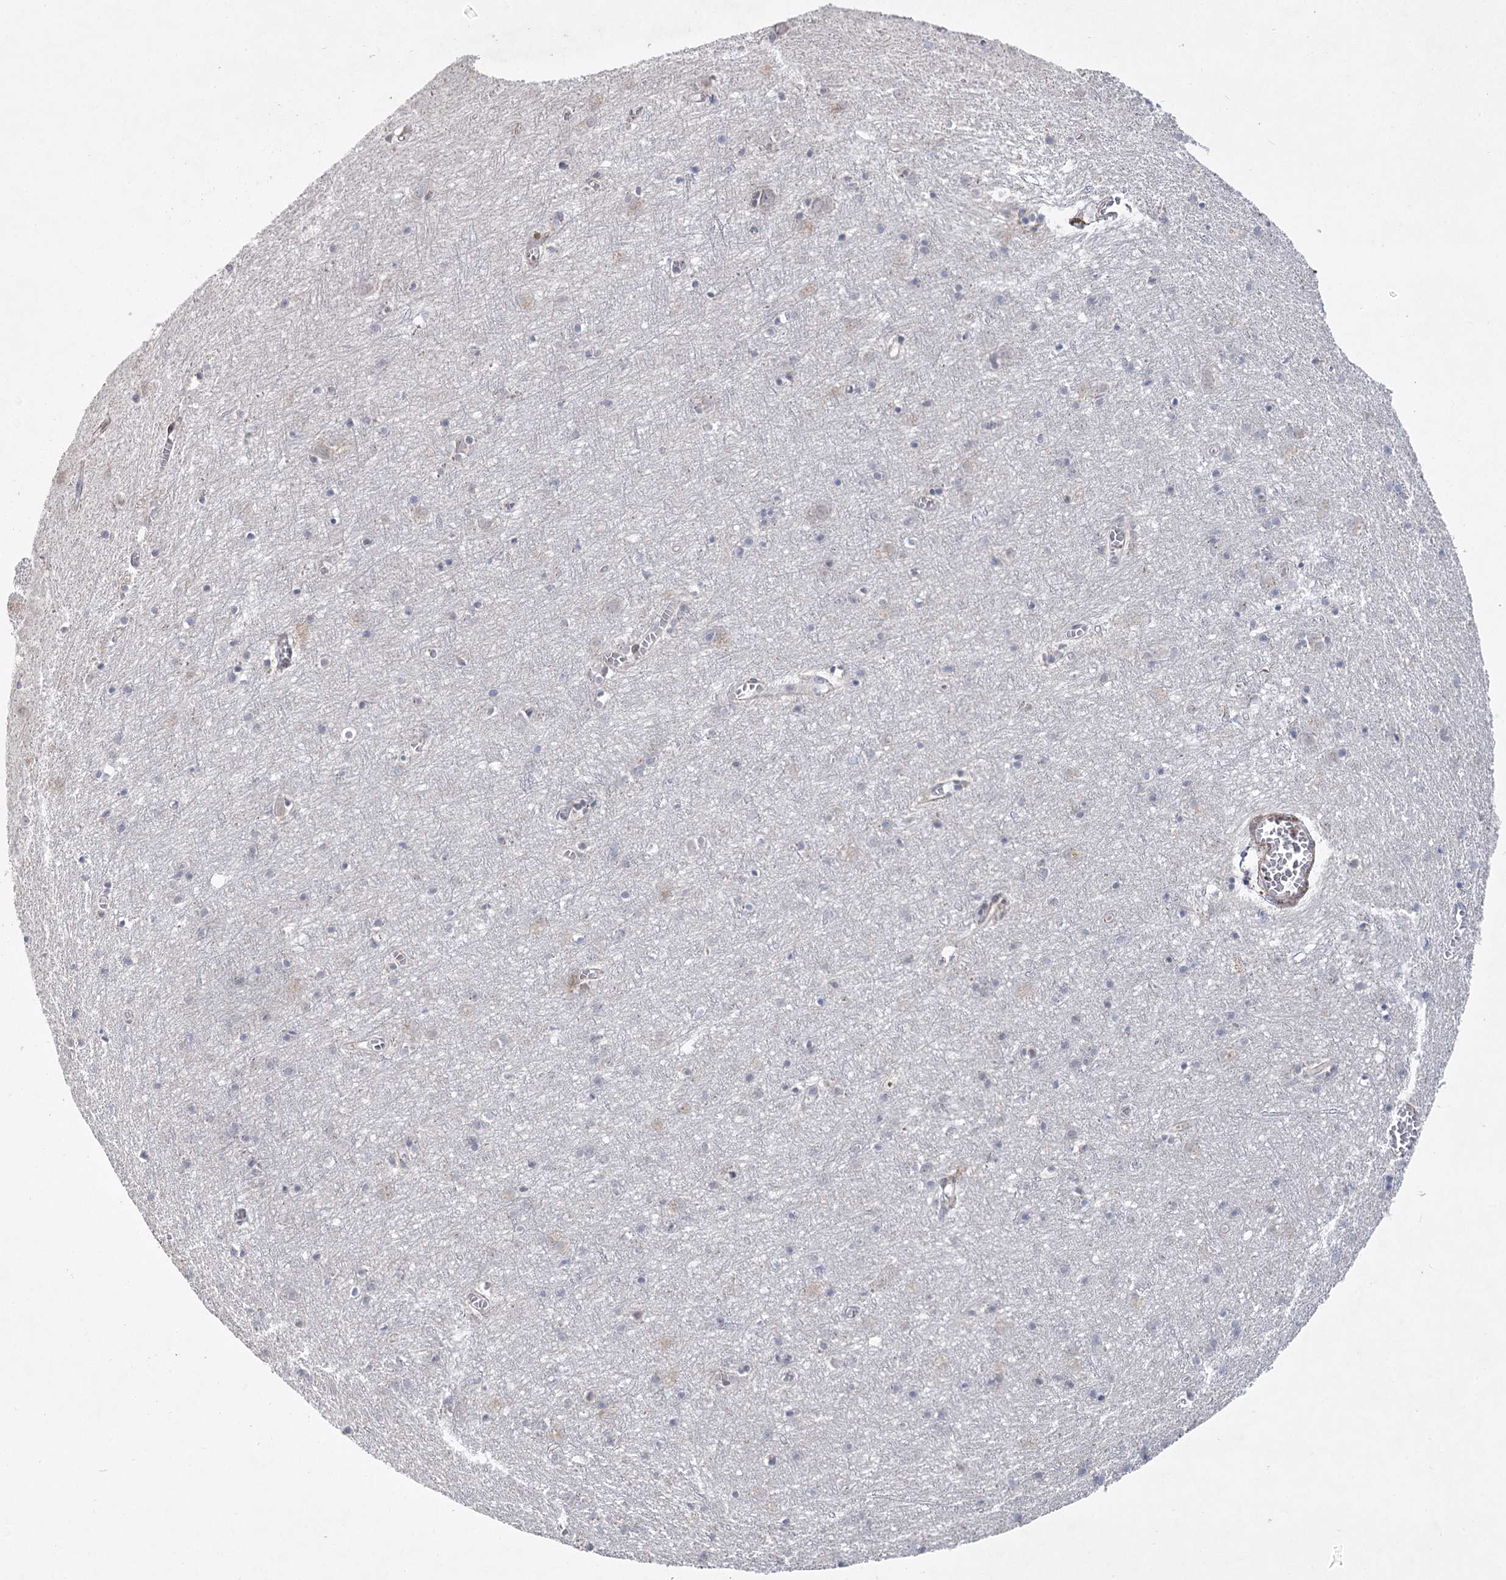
{"staining": {"intensity": "weak", "quantity": "25%-75%", "location": "cytoplasmic/membranous"}, "tissue": "cerebral cortex", "cell_type": "Endothelial cells", "image_type": "normal", "snomed": [{"axis": "morphology", "description": "Normal tissue, NOS"}, {"axis": "topography", "description": "Cerebral cortex"}], "caption": "Immunohistochemistry (IHC) image of benign human cerebral cortex stained for a protein (brown), which reveals low levels of weak cytoplasmic/membranous staining in approximately 25%-75% of endothelial cells.", "gene": "SH3BP5L", "patient": {"sex": "female", "age": 64}}